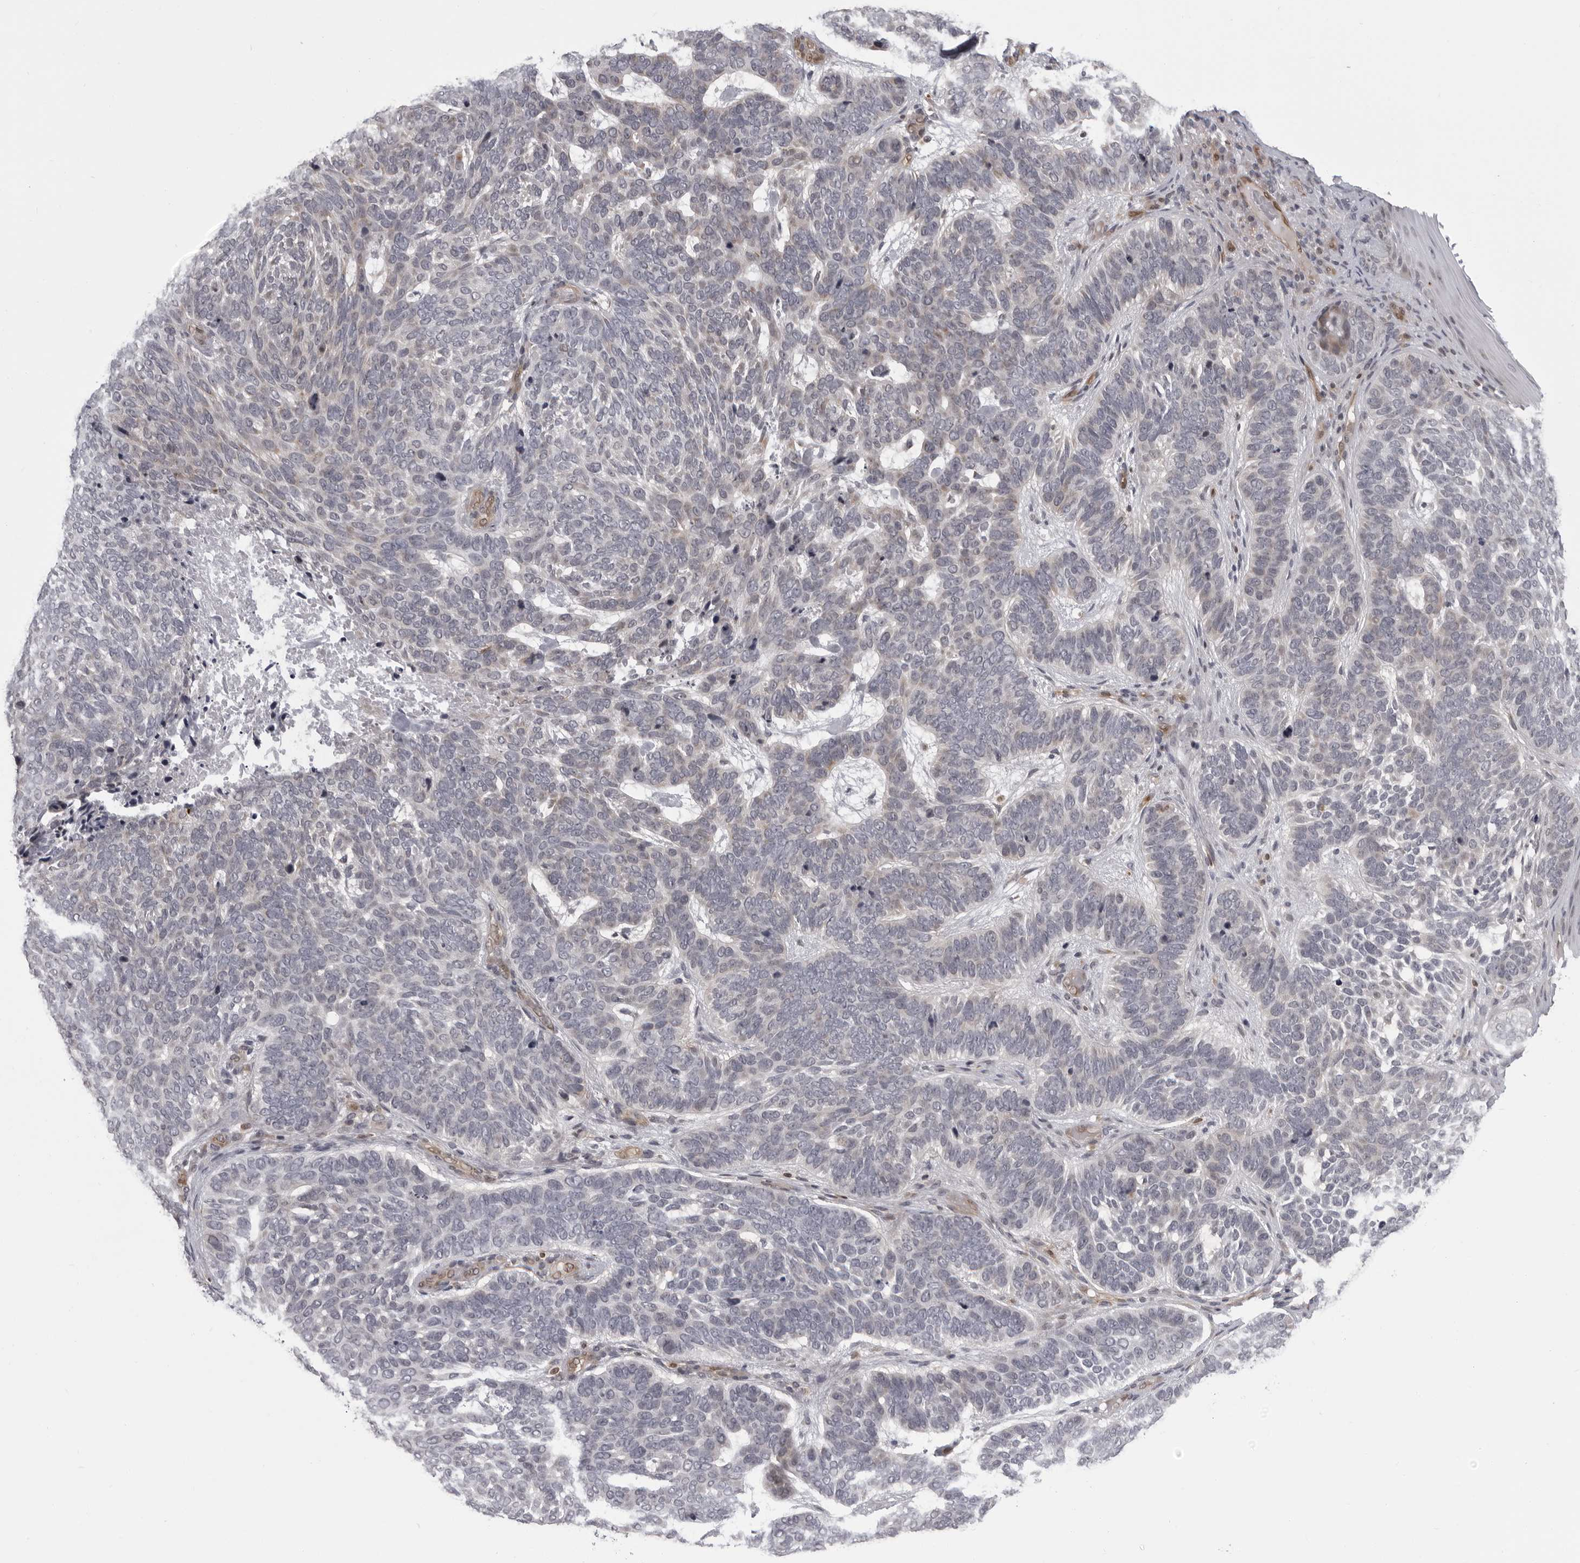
{"staining": {"intensity": "negative", "quantity": "none", "location": "none"}, "tissue": "skin cancer", "cell_type": "Tumor cells", "image_type": "cancer", "snomed": [{"axis": "morphology", "description": "Basal cell carcinoma"}, {"axis": "topography", "description": "Skin"}], "caption": "IHC of human skin basal cell carcinoma exhibits no expression in tumor cells. (DAB (3,3'-diaminobenzidine) immunohistochemistry visualized using brightfield microscopy, high magnification).", "gene": "MAPK12", "patient": {"sex": "female", "age": 85}}